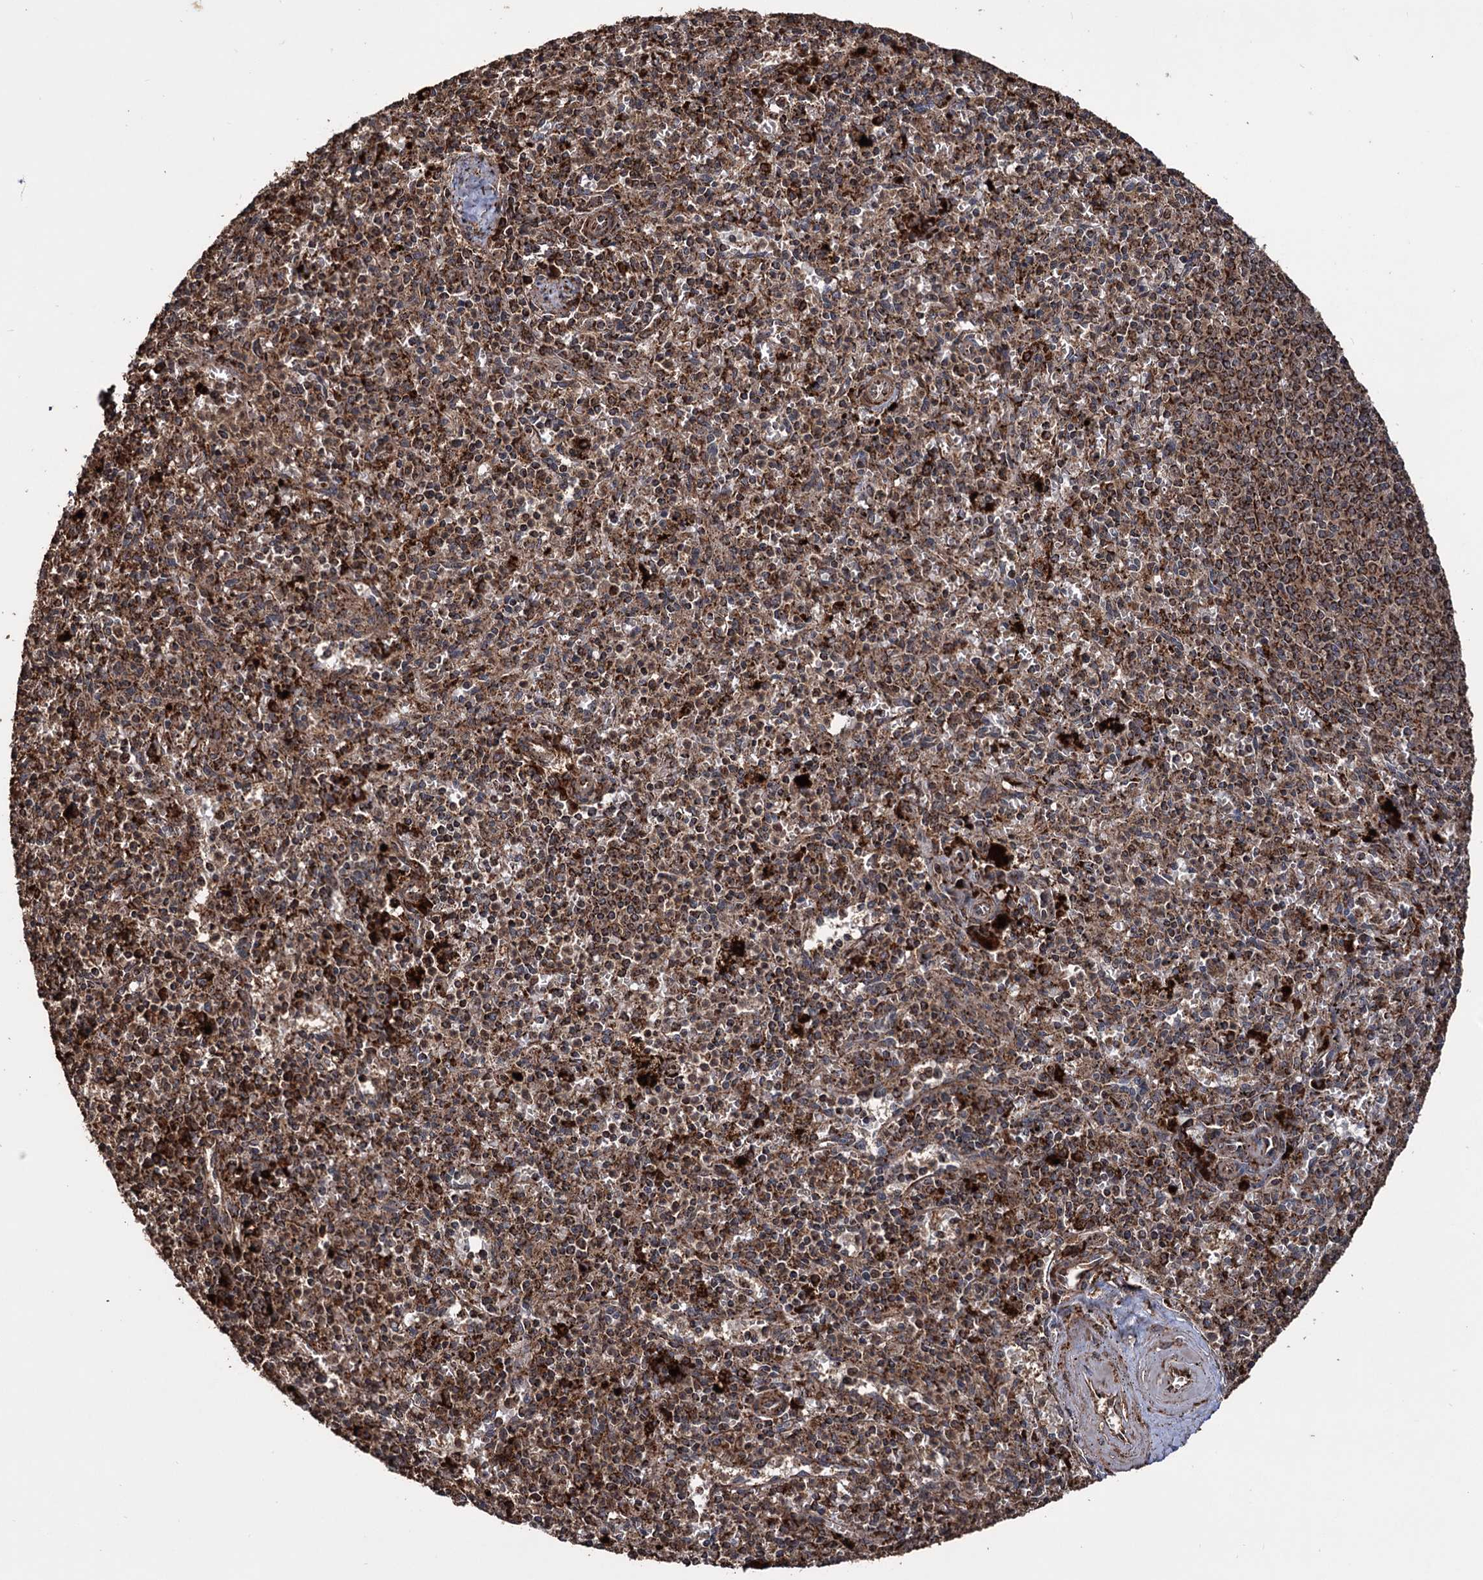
{"staining": {"intensity": "strong", "quantity": "25%-75%", "location": "cytoplasmic/membranous"}, "tissue": "spleen", "cell_type": "Cells in red pulp", "image_type": "normal", "snomed": [{"axis": "morphology", "description": "Normal tissue, NOS"}, {"axis": "topography", "description": "Spleen"}], "caption": "High-power microscopy captured an immunohistochemistry histopathology image of unremarkable spleen, revealing strong cytoplasmic/membranous staining in about 25%-75% of cells in red pulp. (IHC, brightfield microscopy, high magnification).", "gene": "IPO4", "patient": {"sex": "male", "age": 72}}